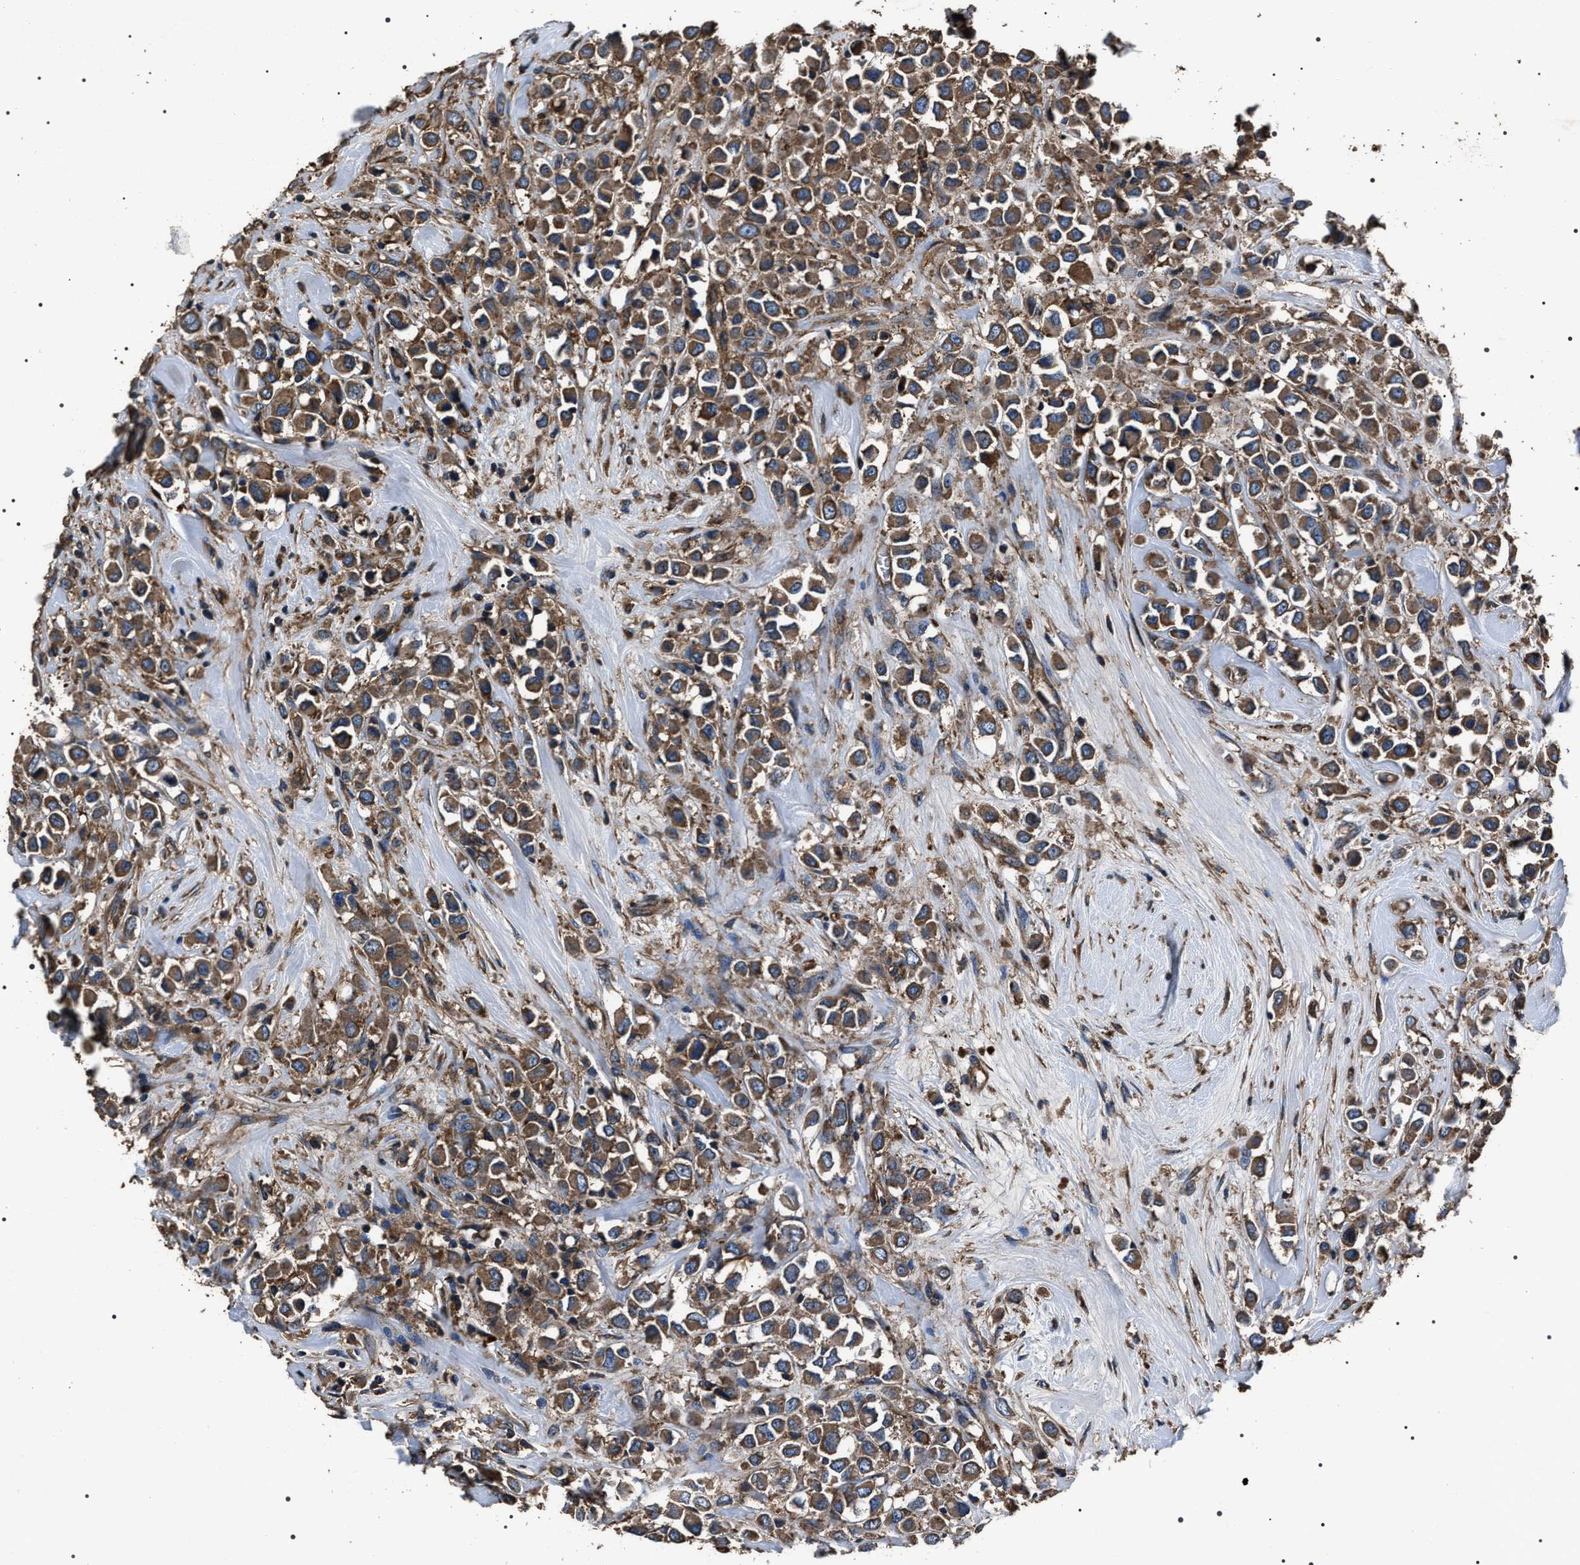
{"staining": {"intensity": "moderate", "quantity": ">75%", "location": "cytoplasmic/membranous"}, "tissue": "breast cancer", "cell_type": "Tumor cells", "image_type": "cancer", "snomed": [{"axis": "morphology", "description": "Duct carcinoma"}, {"axis": "topography", "description": "Breast"}], "caption": "A high-resolution image shows IHC staining of infiltrating ductal carcinoma (breast), which demonstrates moderate cytoplasmic/membranous staining in about >75% of tumor cells.", "gene": "HSCB", "patient": {"sex": "female", "age": 61}}